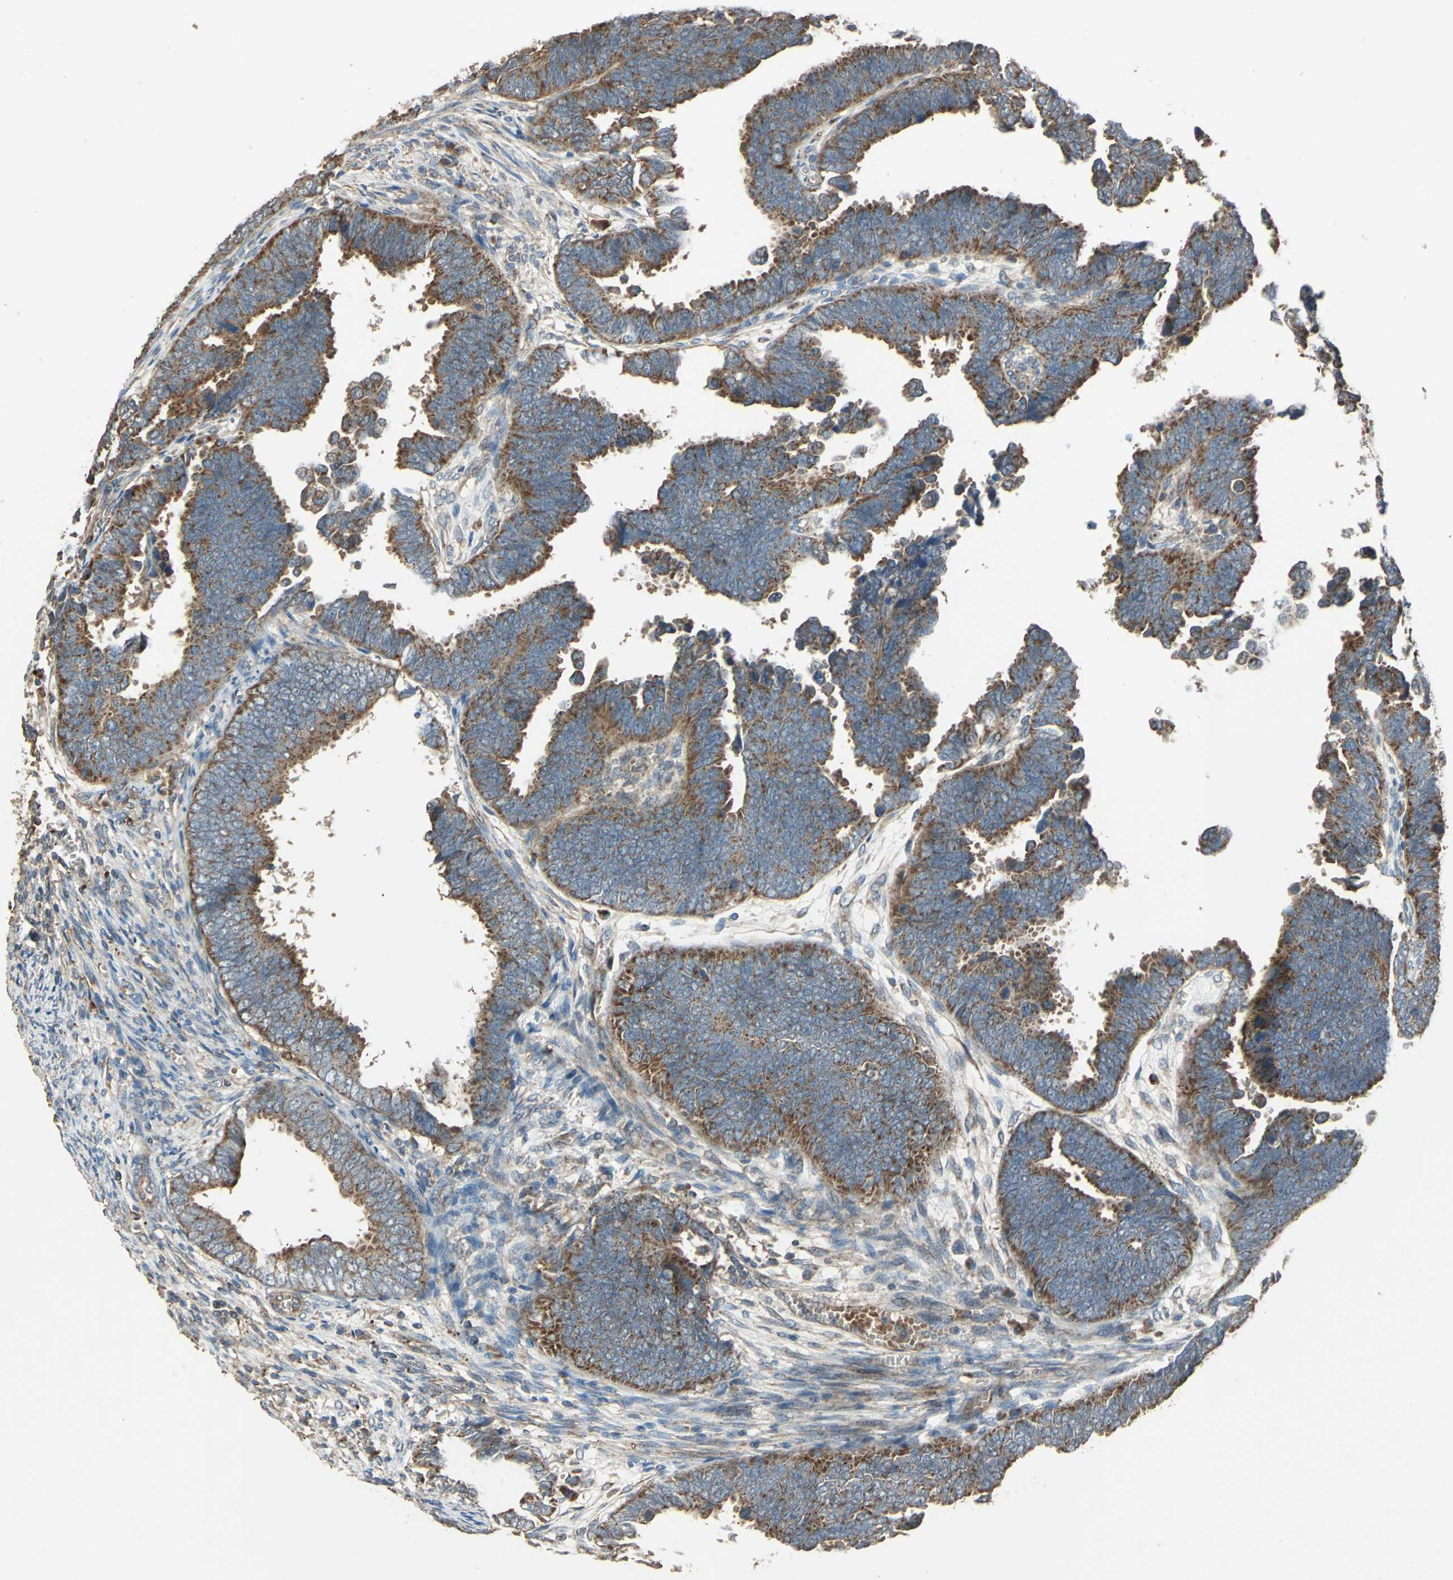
{"staining": {"intensity": "strong", "quantity": ">75%", "location": "cytoplasmic/membranous"}, "tissue": "endometrial cancer", "cell_type": "Tumor cells", "image_type": "cancer", "snomed": [{"axis": "morphology", "description": "Adenocarcinoma, NOS"}, {"axis": "topography", "description": "Endometrium"}], "caption": "About >75% of tumor cells in human adenocarcinoma (endometrial) reveal strong cytoplasmic/membranous protein staining as visualized by brown immunohistochemical staining.", "gene": "POLRMT", "patient": {"sex": "female", "age": 75}}